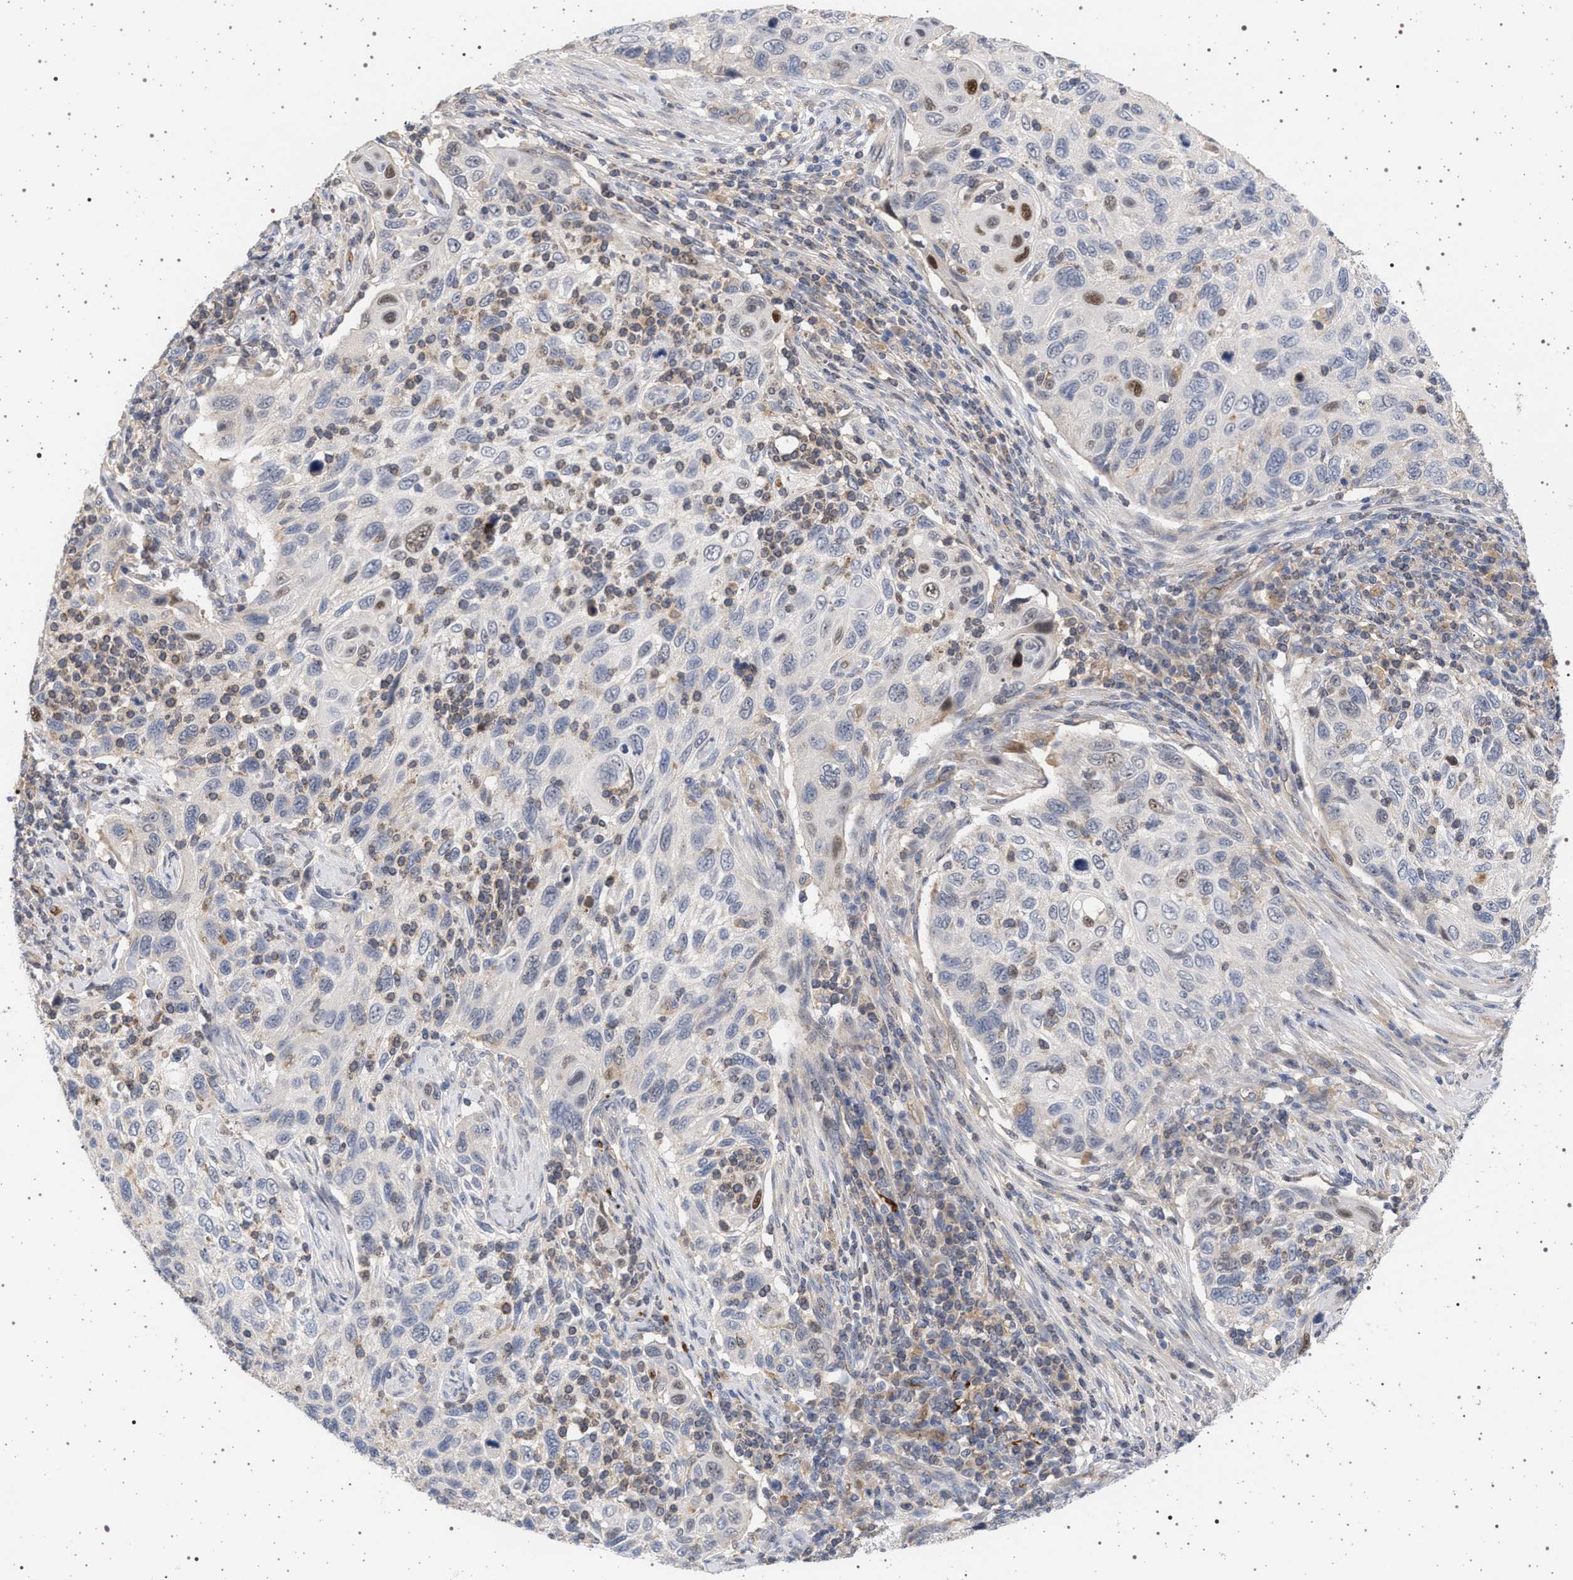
{"staining": {"intensity": "moderate", "quantity": "<25%", "location": "nuclear"}, "tissue": "cervical cancer", "cell_type": "Tumor cells", "image_type": "cancer", "snomed": [{"axis": "morphology", "description": "Squamous cell carcinoma, NOS"}, {"axis": "topography", "description": "Cervix"}], "caption": "Approximately <25% of tumor cells in cervical squamous cell carcinoma exhibit moderate nuclear protein expression as visualized by brown immunohistochemical staining.", "gene": "RBM48", "patient": {"sex": "female", "age": 70}}